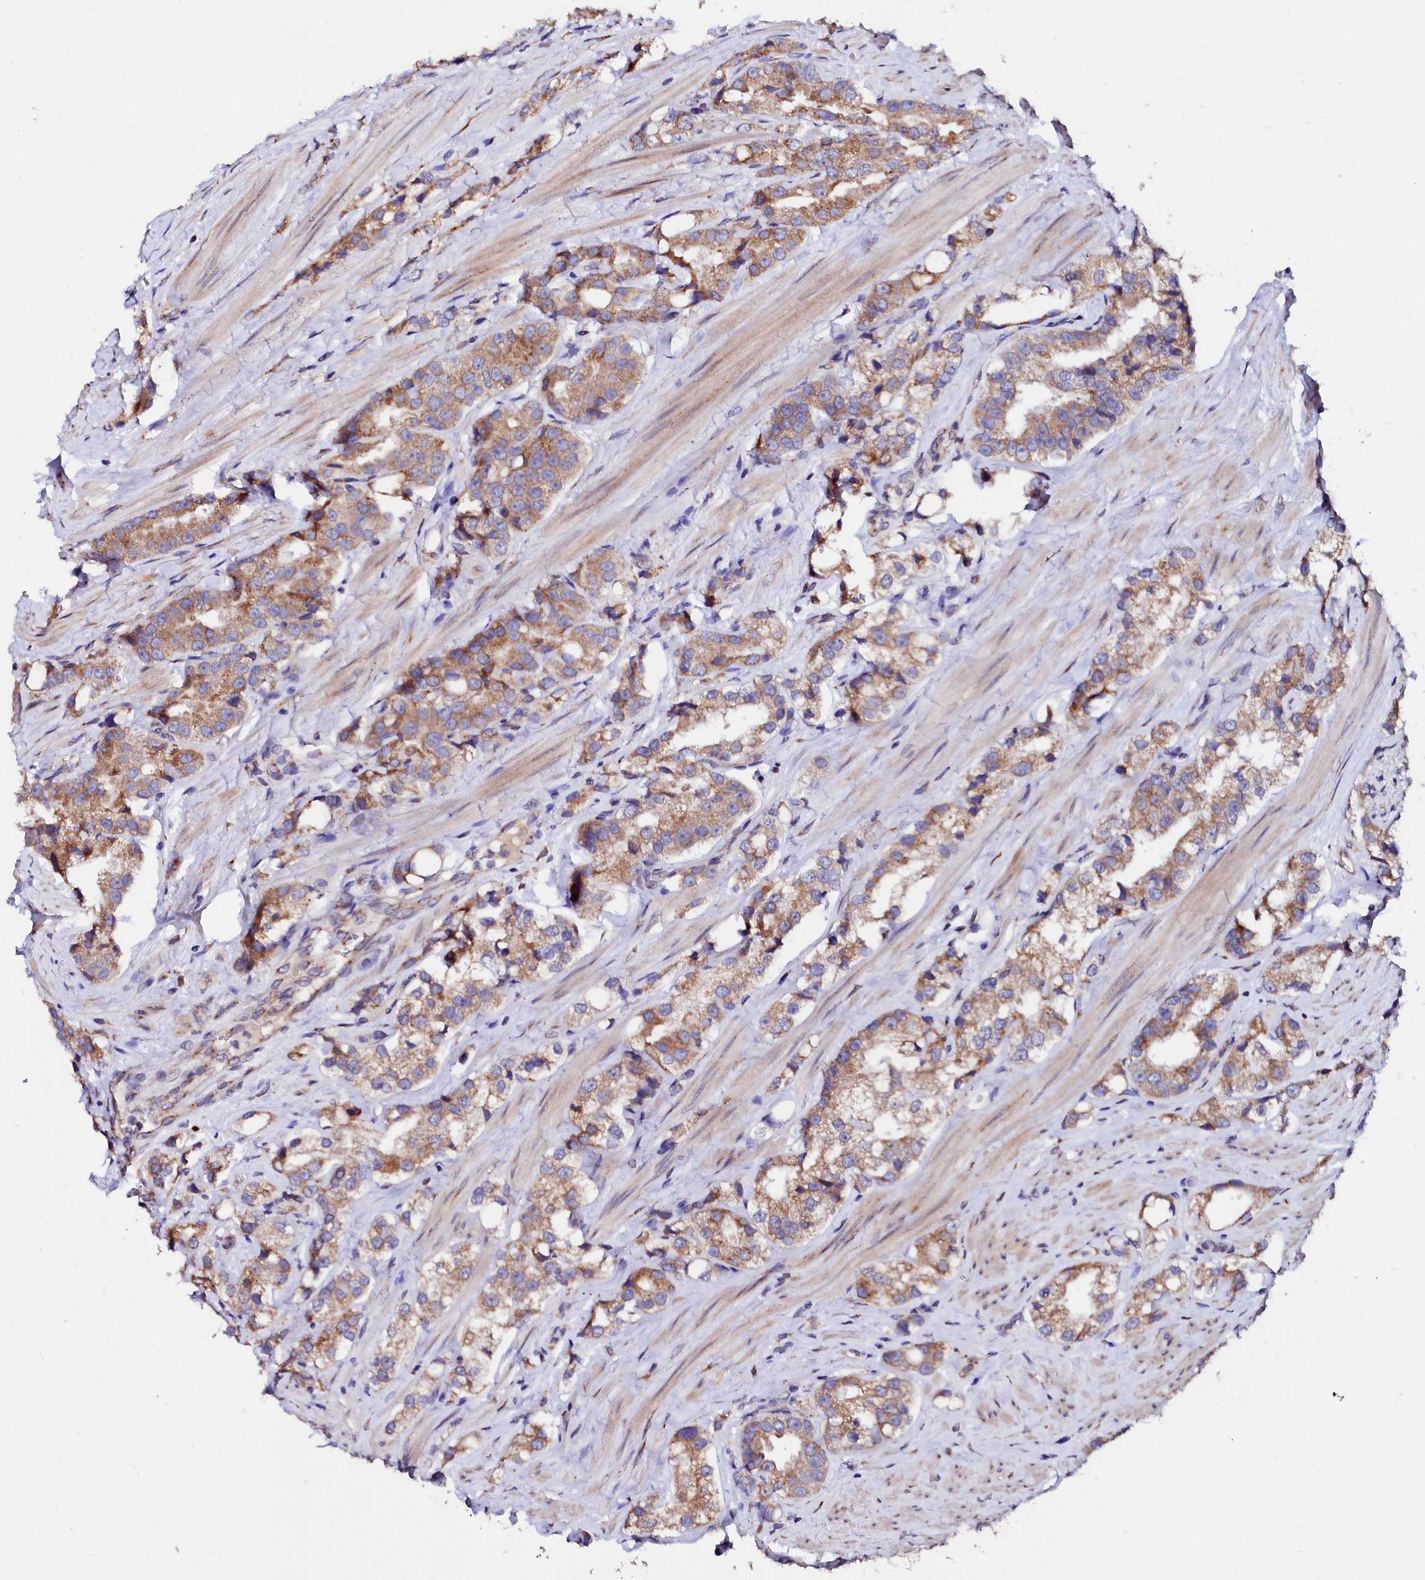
{"staining": {"intensity": "moderate", "quantity": ">75%", "location": "cytoplasmic/membranous"}, "tissue": "prostate cancer", "cell_type": "Tumor cells", "image_type": "cancer", "snomed": [{"axis": "morphology", "description": "Adenocarcinoma, NOS"}, {"axis": "topography", "description": "Prostate"}], "caption": "Human adenocarcinoma (prostate) stained for a protein (brown) demonstrates moderate cytoplasmic/membranous positive staining in about >75% of tumor cells.", "gene": "LMAN1", "patient": {"sex": "male", "age": 79}}